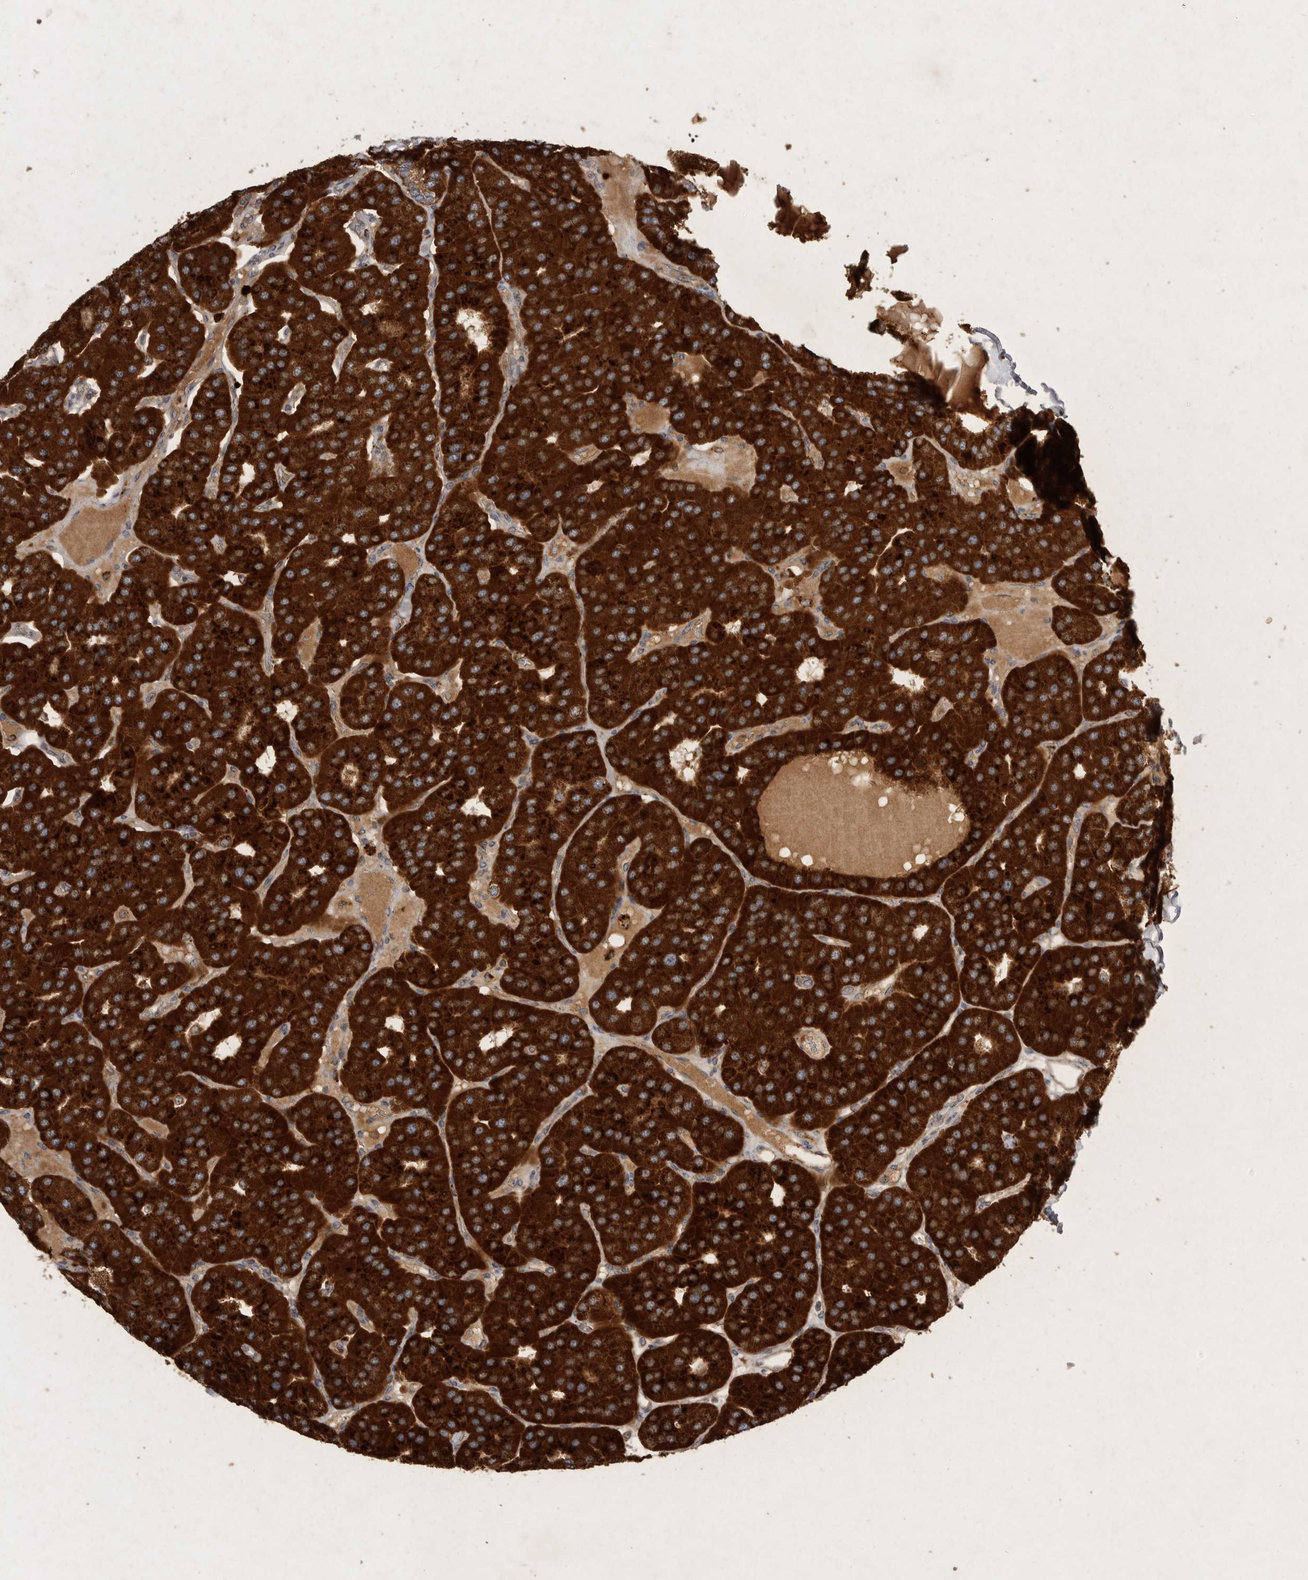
{"staining": {"intensity": "strong", "quantity": ">75%", "location": "cytoplasmic/membranous"}, "tissue": "parathyroid gland", "cell_type": "Glandular cells", "image_type": "normal", "snomed": [{"axis": "morphology", "description": "Normal tissue, NOS"}, {"axis": "morphology", "description": "Adenoma, NOS"}, {"axis": "topography", "description": "Parathyroid gland"}], "caption": "This is an image of IHC staining of normal parathyroid gland, which shows strong positivity in the cytoplasmic/membranous of glandular cells.", "gene": "MRPL41", "patient": {"sex": "female", "age": 86}}